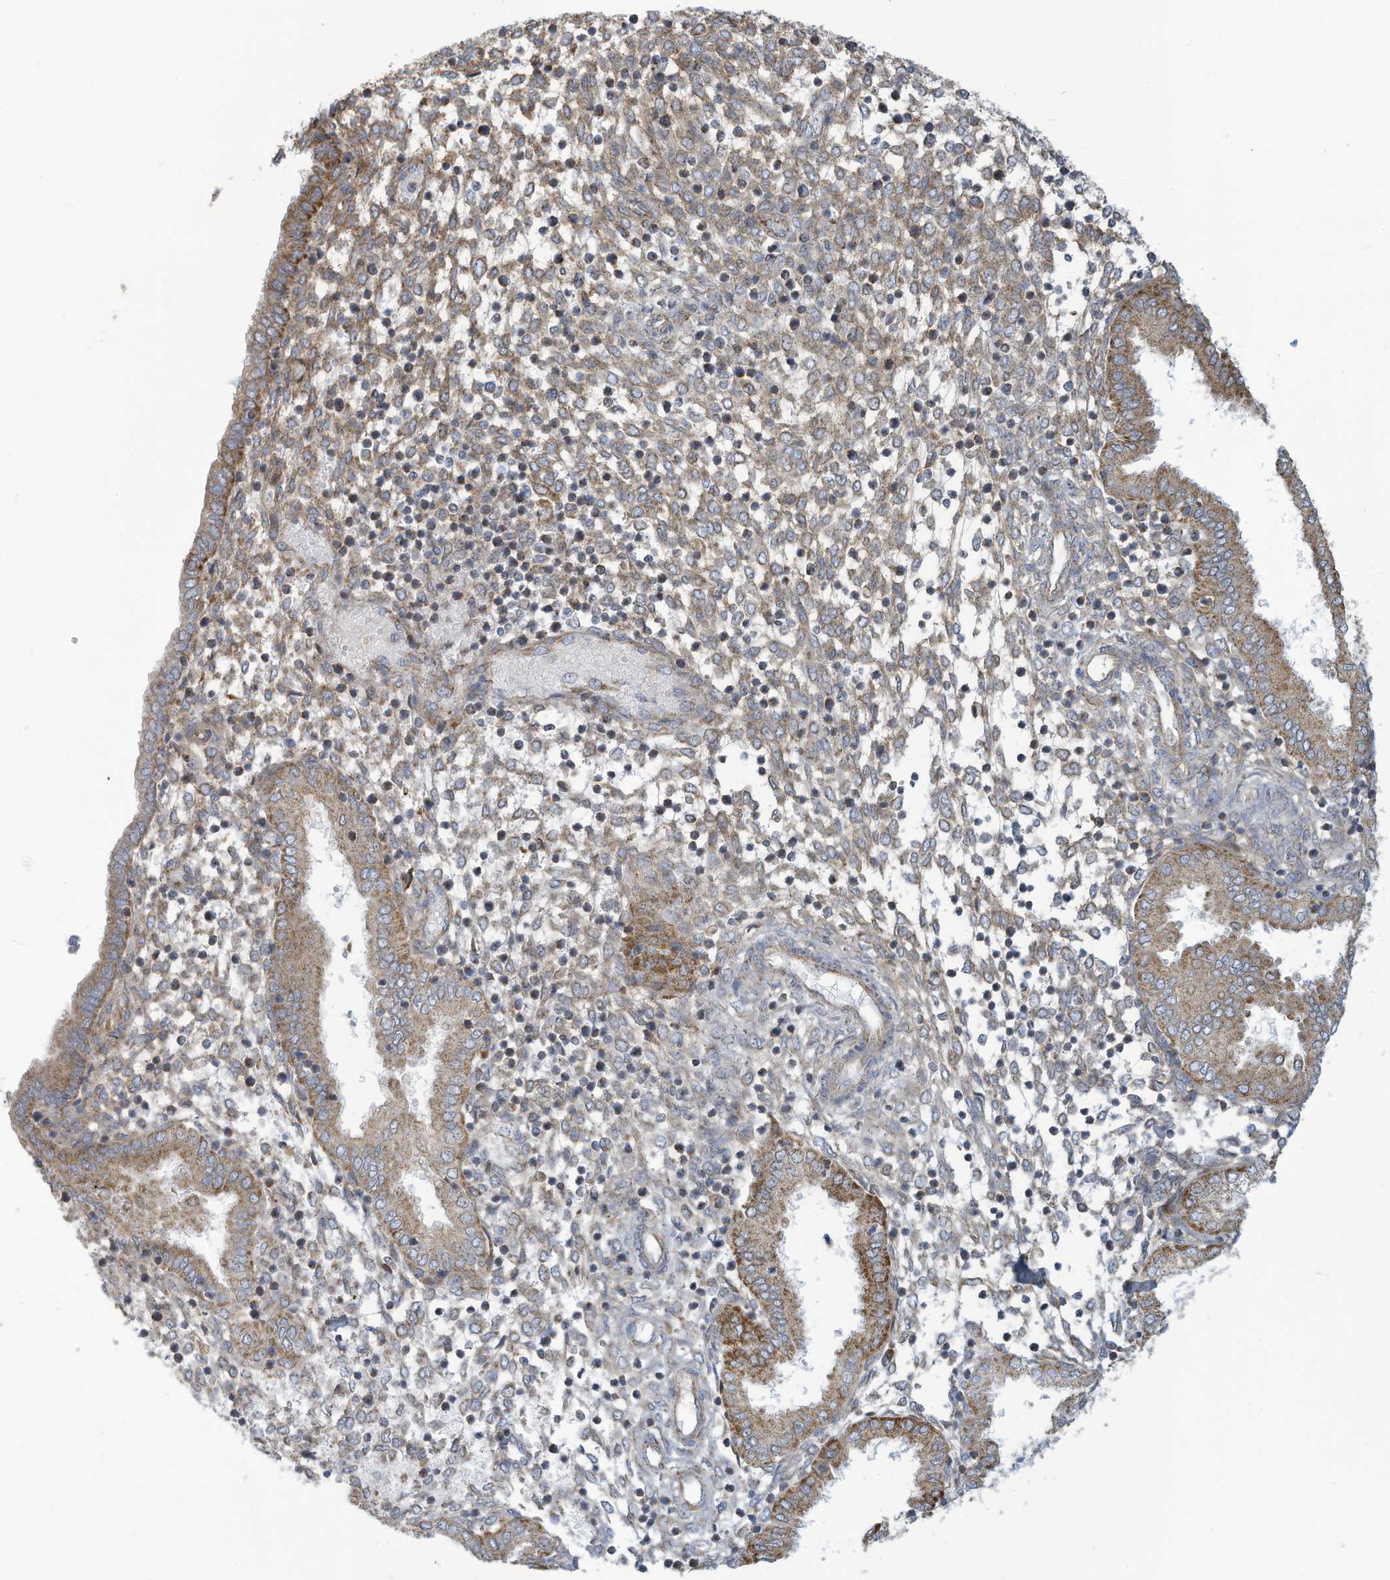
{"staining": {"intensity": "weak", "quantity": "25%-75%", "location": "cytoplasmic/membranous"}, "tissue": "endometrium", "cell_type": "Cells in endometrial stroma", "image_type": "normal", "snomed": [{"axis": "morphology", "description": "Normal tissue, NOS"}, {"axis": "topography", "description": "Endometrium"}], "caption": "A low amount of weak cytoplasmic/membranous expression is seen in approximately 25%-75% of cells in endometrial stroma in unremarkable endometrium.", "gene": "NLN", "patient": {"sex": "female", "age": 53}}